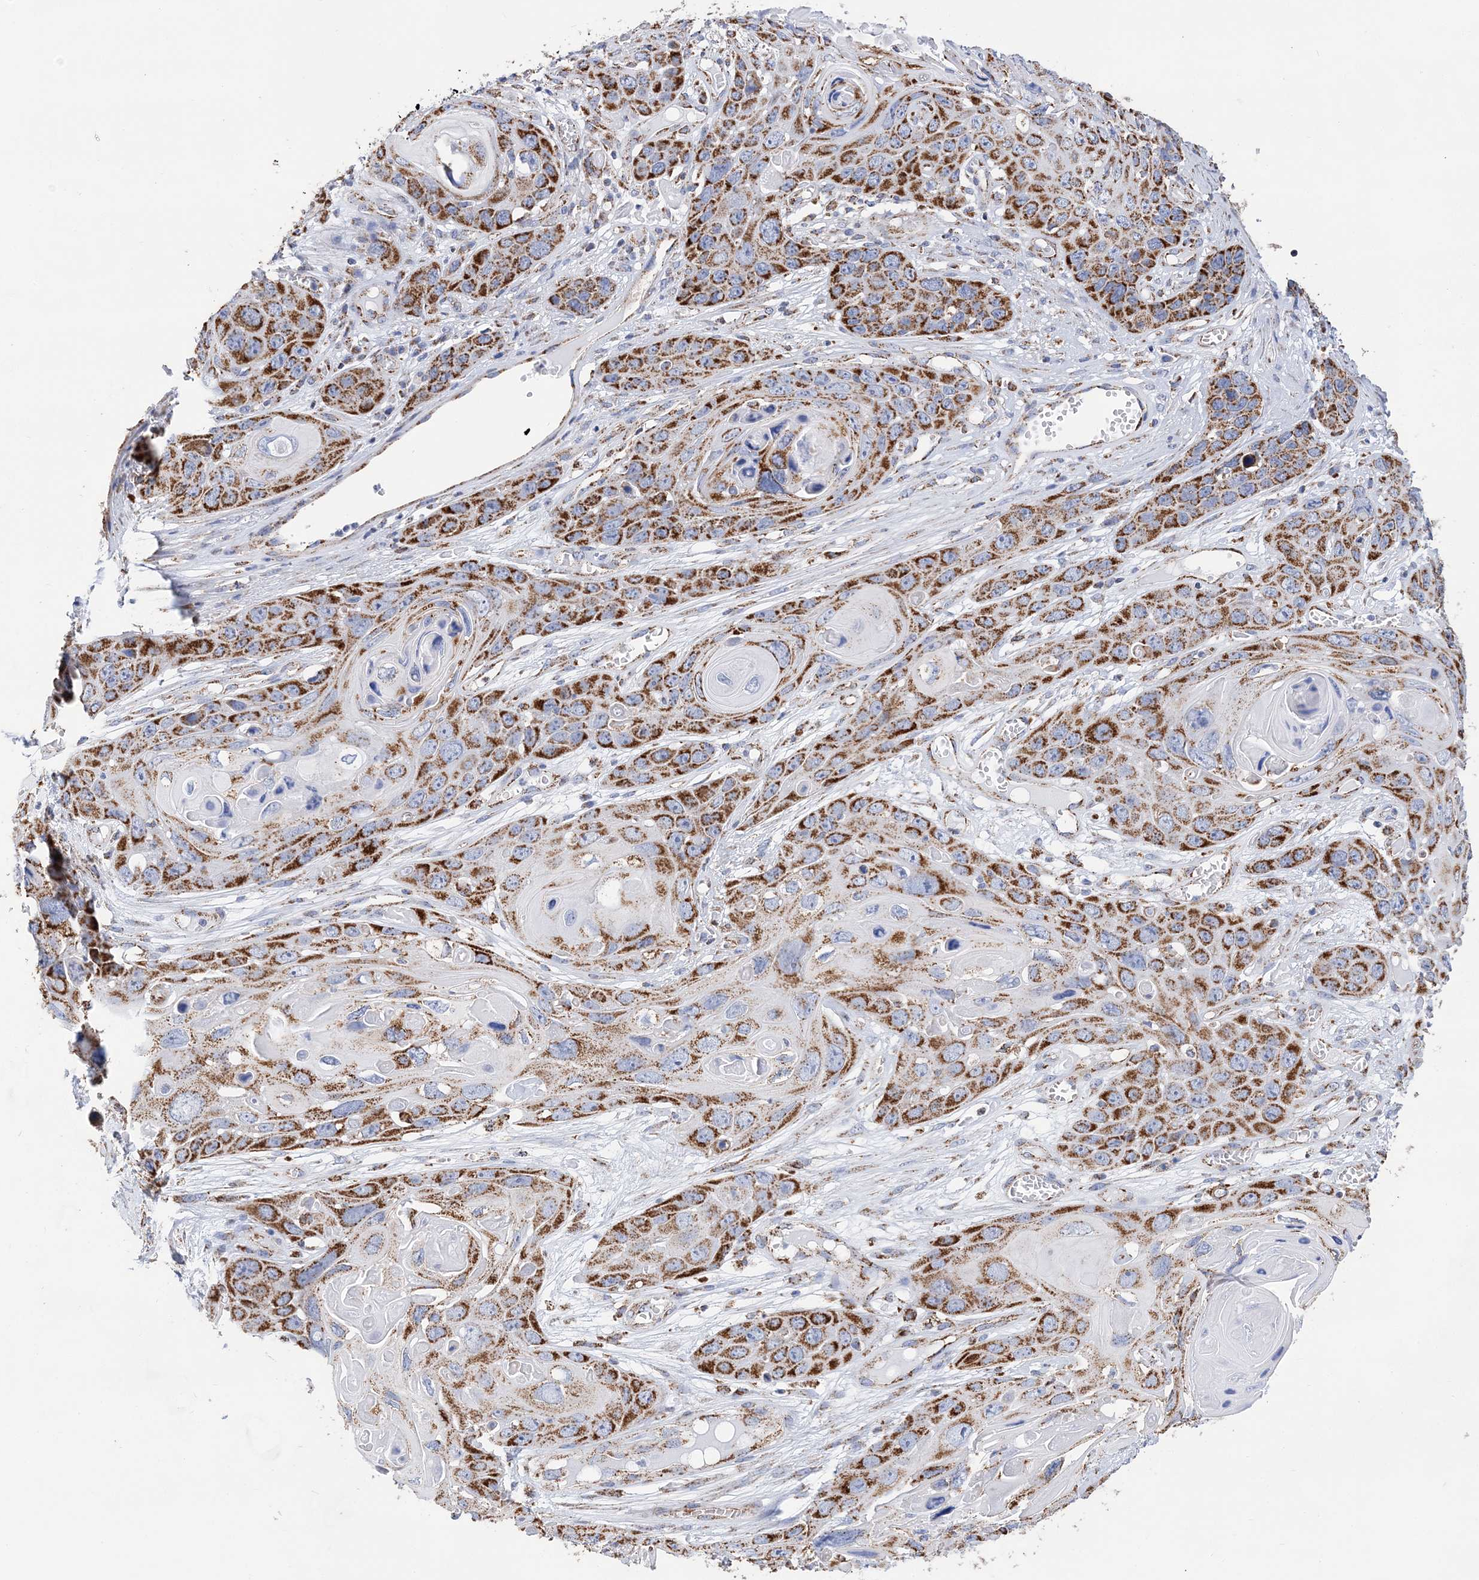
{"staining": {"intensity": "strong", "quantity": ">75%", "location": "cytoplasmic/membranous"}, "tissue": "skin cancer", "cell_type": "Tumor cells", "image_type": "cancer", "snomed": [{"axis": "morphology", "description": "Squamous cell carcinoma, NOS"}, {"axis": "topography", "description": "Skin"}], "caption": "Skin cancer (squamous cell carcinoma) stained with DAB immunohistochemistry (IHC) reveals high levels of strong cytoplasmic/membranous staining in about >75% of tumor cells.", "gene": "ACOT9", "patient": {"sex": "male", "age": 55}}